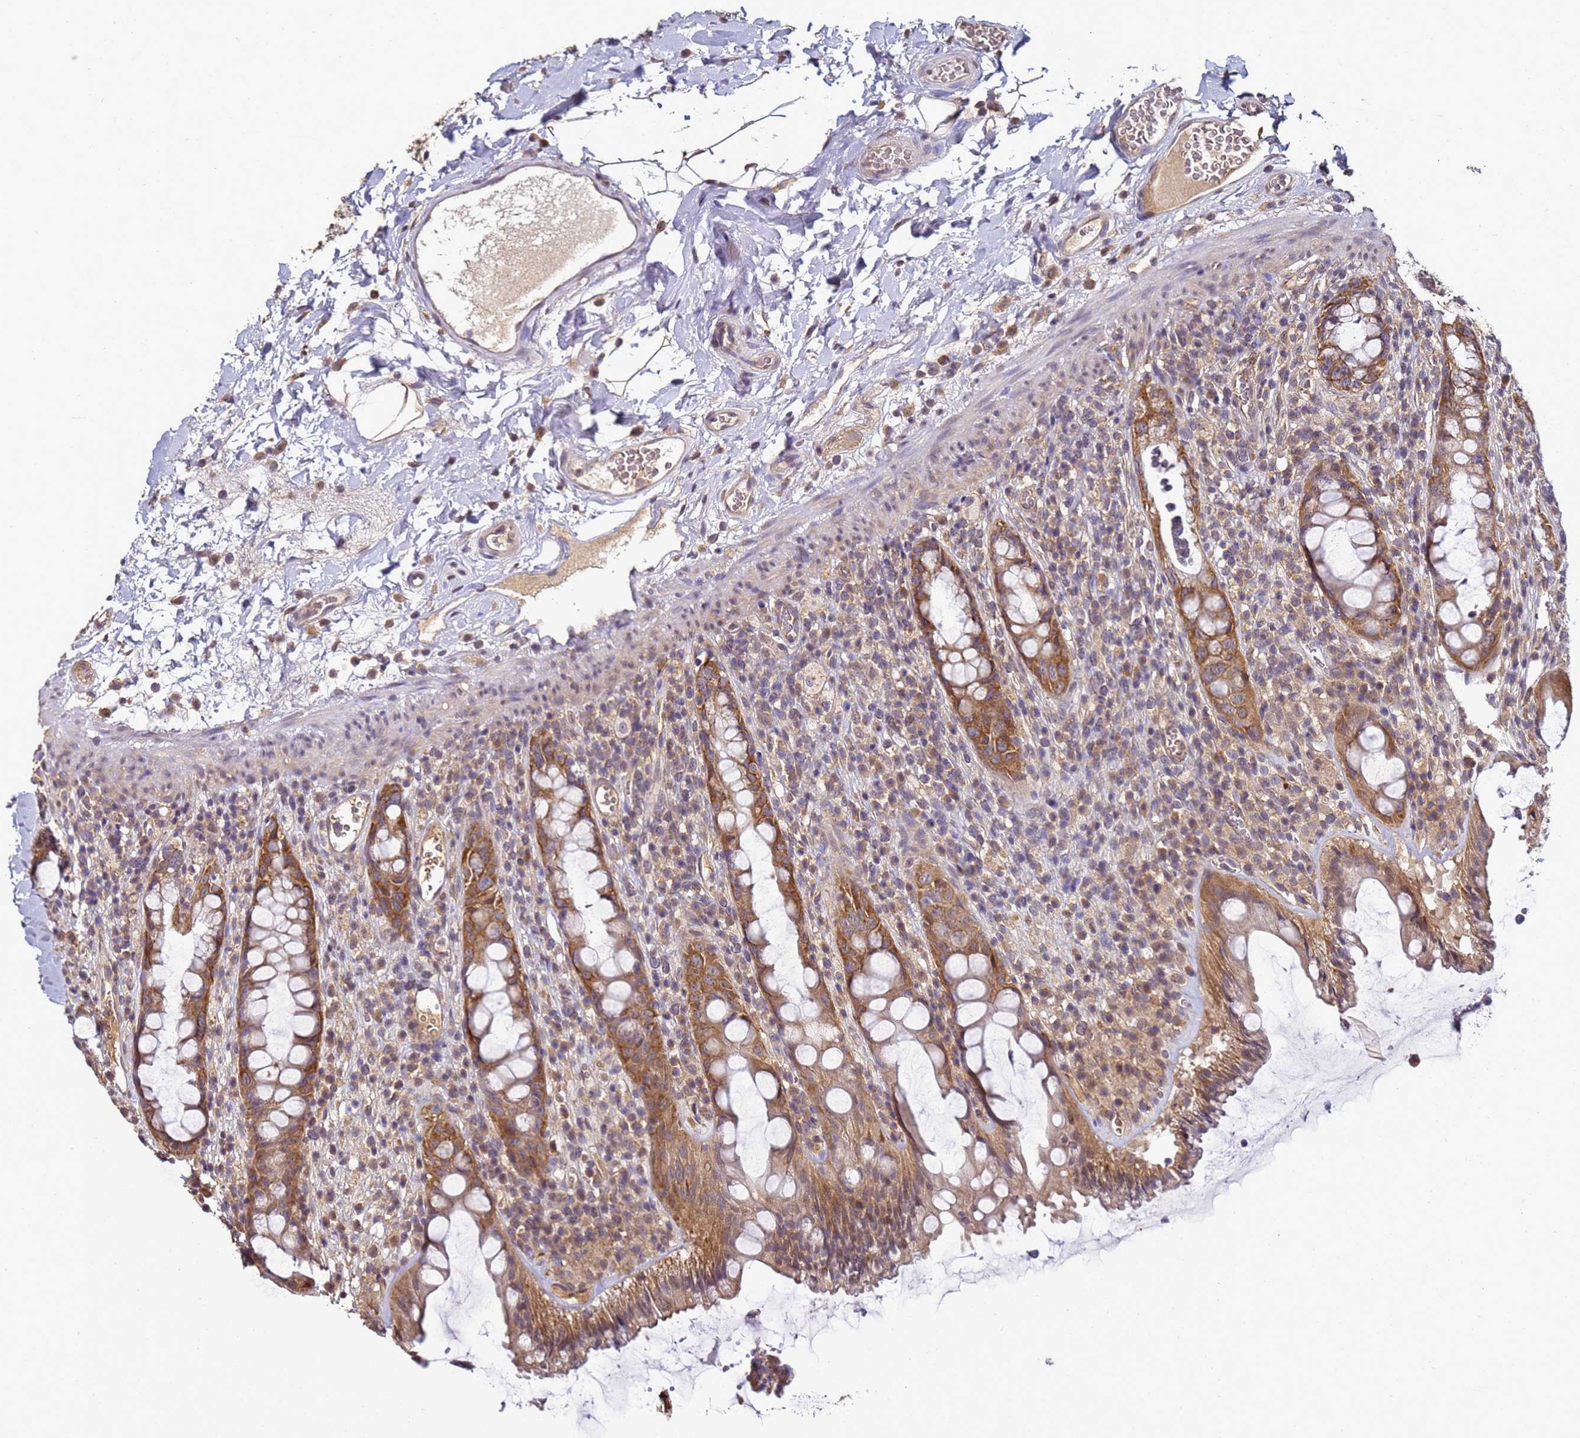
{"staining": {"intensity": "strong", "quantity": ">75%", "location": "cytoplasmic/membranous"}, "tissue": "rectum", "cell_type": "Glandular cells", "image_type": "normal", "snomed": [{"axis": "morphology", "description": "Normal tissue, NOS"}, {"axis": "topography", "description": "Rectum"}], "caption": "This photomicrograph reveals IHC staining of normal rectum, with high strong cytoplasmic/membranous expression in about >75% of glandular cells.", "gene": "ANKRD17", "patient": {"sex": "female", "age": 57}}